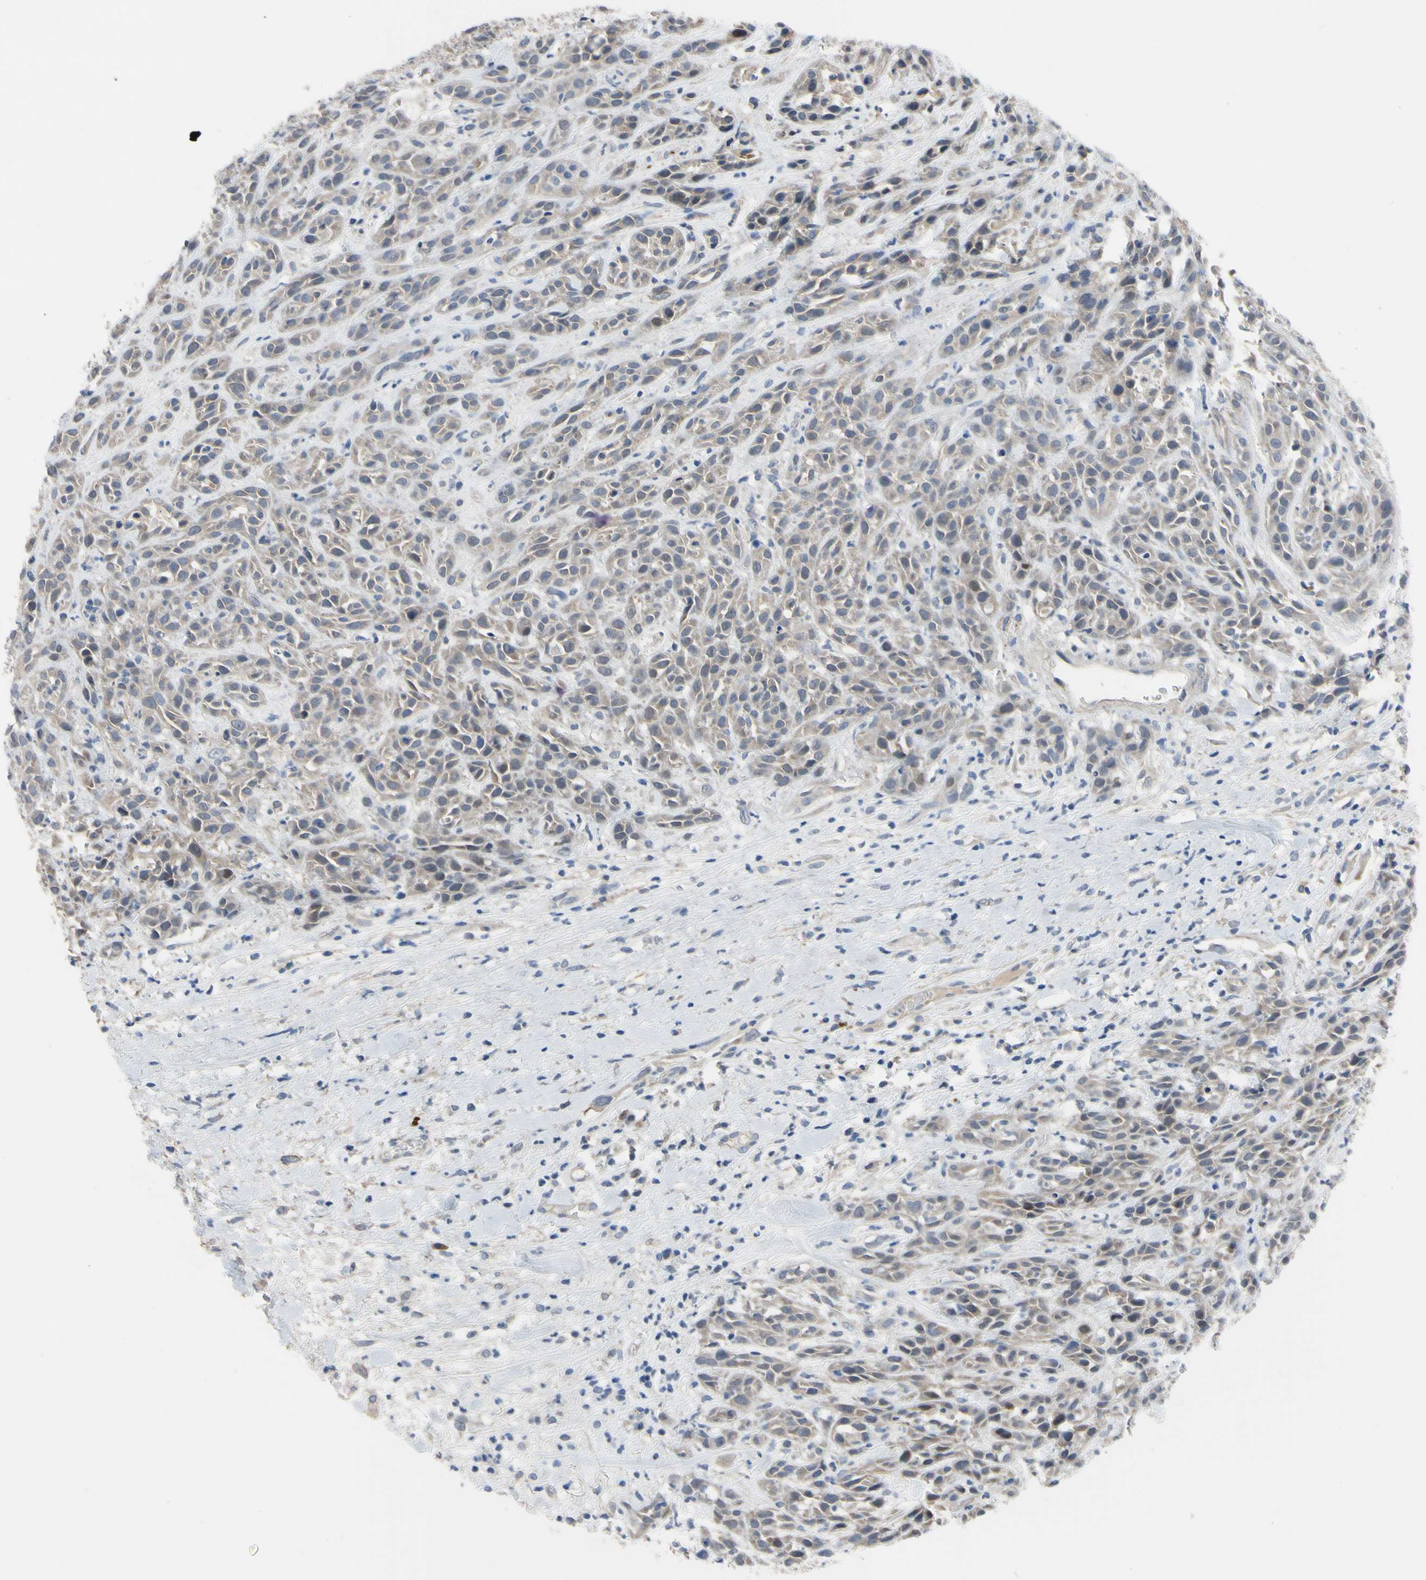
{"staining": {"intensity": "weak", "quantity": ">75%", "location": "cytoplasmic/membranous"}, "tissue": "head and neck cancer", "cell_type": "Tumor cells", "image_type": "cancer", "snomed": [{"axis": "morphology", "description": "Normal tissue, NOS"}, {"axis": "morphology", "description": "Squamous cell carcinoma, NOS"}, {"axis": "topography", "description": "Cartilage tissue"}, {"axis": "topography", "description": "Head-Neck"}], "caption": "Human head and neck cancer (squamous cell carcinoma) stained for a protein (brown) reveals weak cytoplasmic/membranous positive positivity in about >75% of tumor cells.", "gene": "LHX9", "patient": {"sex": "male", "age": 62}}